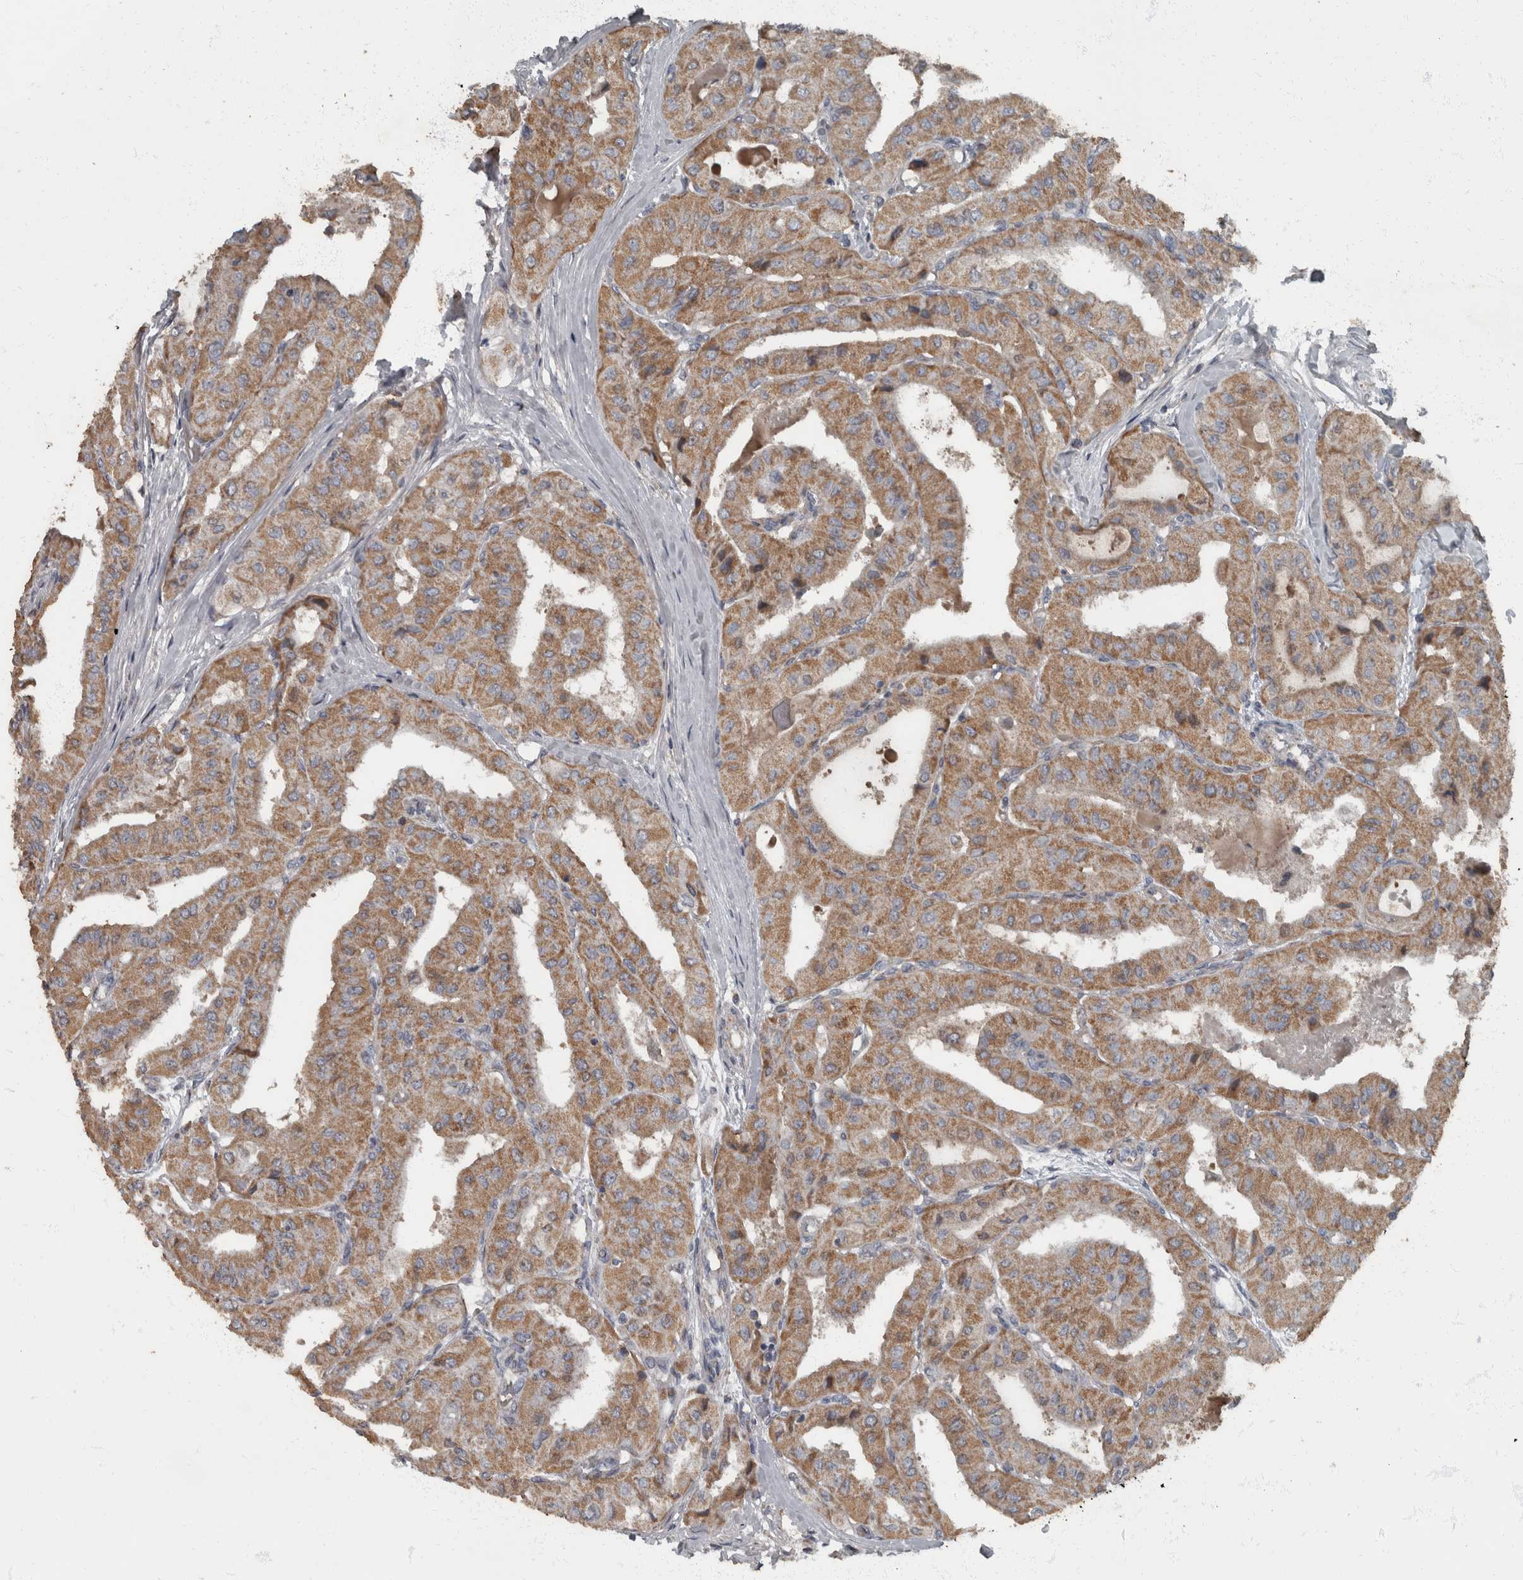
{"staining": {"intensity": "moderate", "quantity": ">75%", "location": "cytoplasmic/membranous"}, "tissue": "thyroid cancer", "cell_type": "Tumor cells", "image_type": "cancer", "snomed": [{"axis": "morphology", "description": "Papillary adenocarcinoma, NOS"}, {"axis": "topography", "description": "Thyroid gland"}], "caption": "Approximately >75% of tumor cells in human thyroid papillary adenocarcinoma demonstrate moderate cytoplasmic/membranous protein staining as visualized by brown immunohistochemical staining.", "gene": "RABGGTB", "patient": {"sex": "female", "age": 59}}